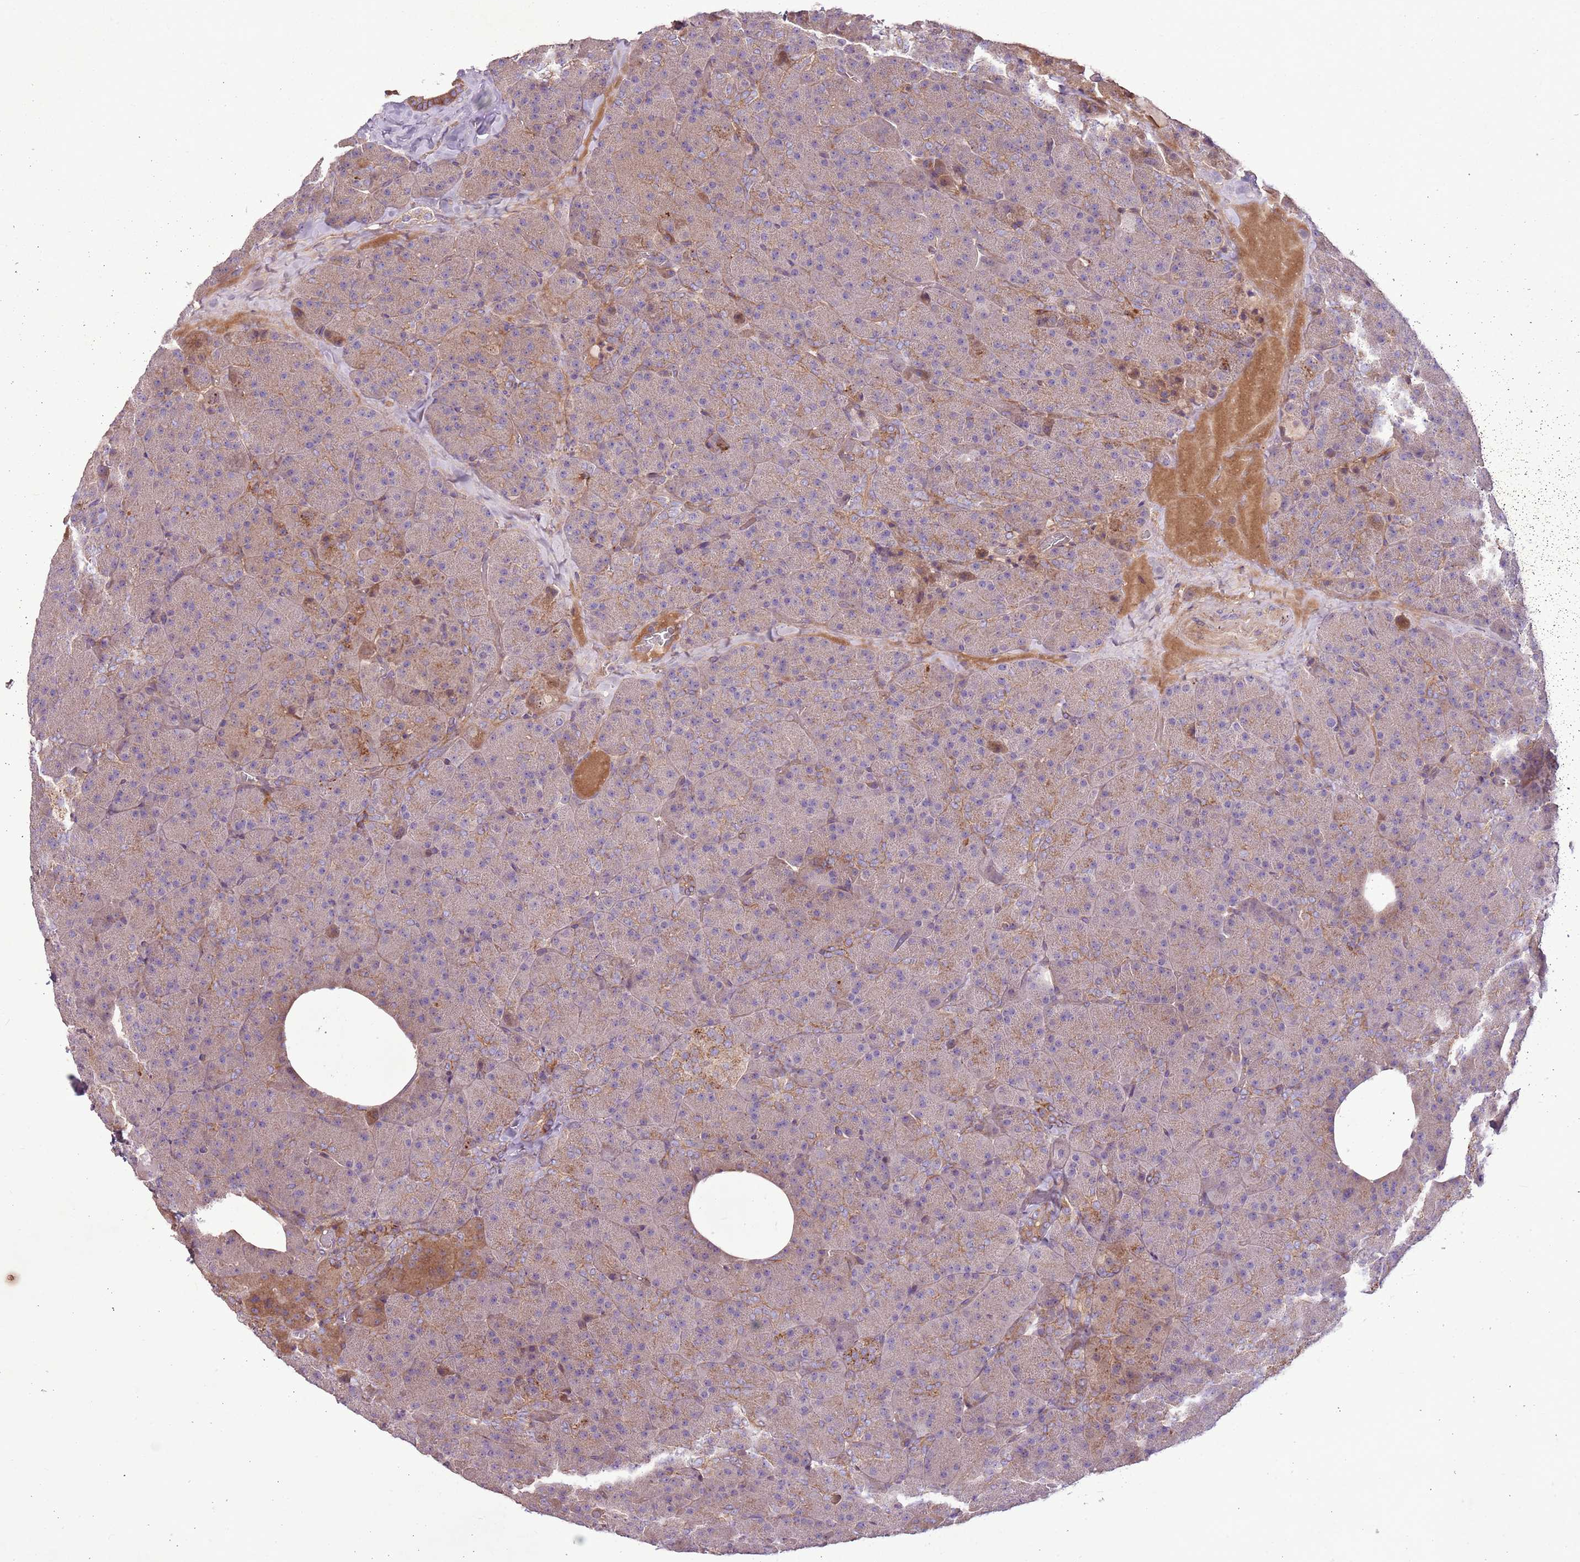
{"staining": {"intensity": "moderate", "quantity": "25%-75%", "location": "cytoplasmic/membranous"}, "tissue": "pancreas", "cell_type": "Exocrine glandular cells", "image_type": "normal", "snomed": [{"axis": "morphology", "description": "Normal tissue, NOS"}, {"axis": "morphology", "description": "Carcinoid, malignant, NOS"}, {"axis": "topography", "description": "Pancreas"}], "caption": "Protein staining of benign pancreas demonstrates moderate cytoplasmic/membranous expression in about 25%-75% of exocrine glandular cells.", "gene": "ANKRD24", "patient": {"sex": "female", "age": 35}}